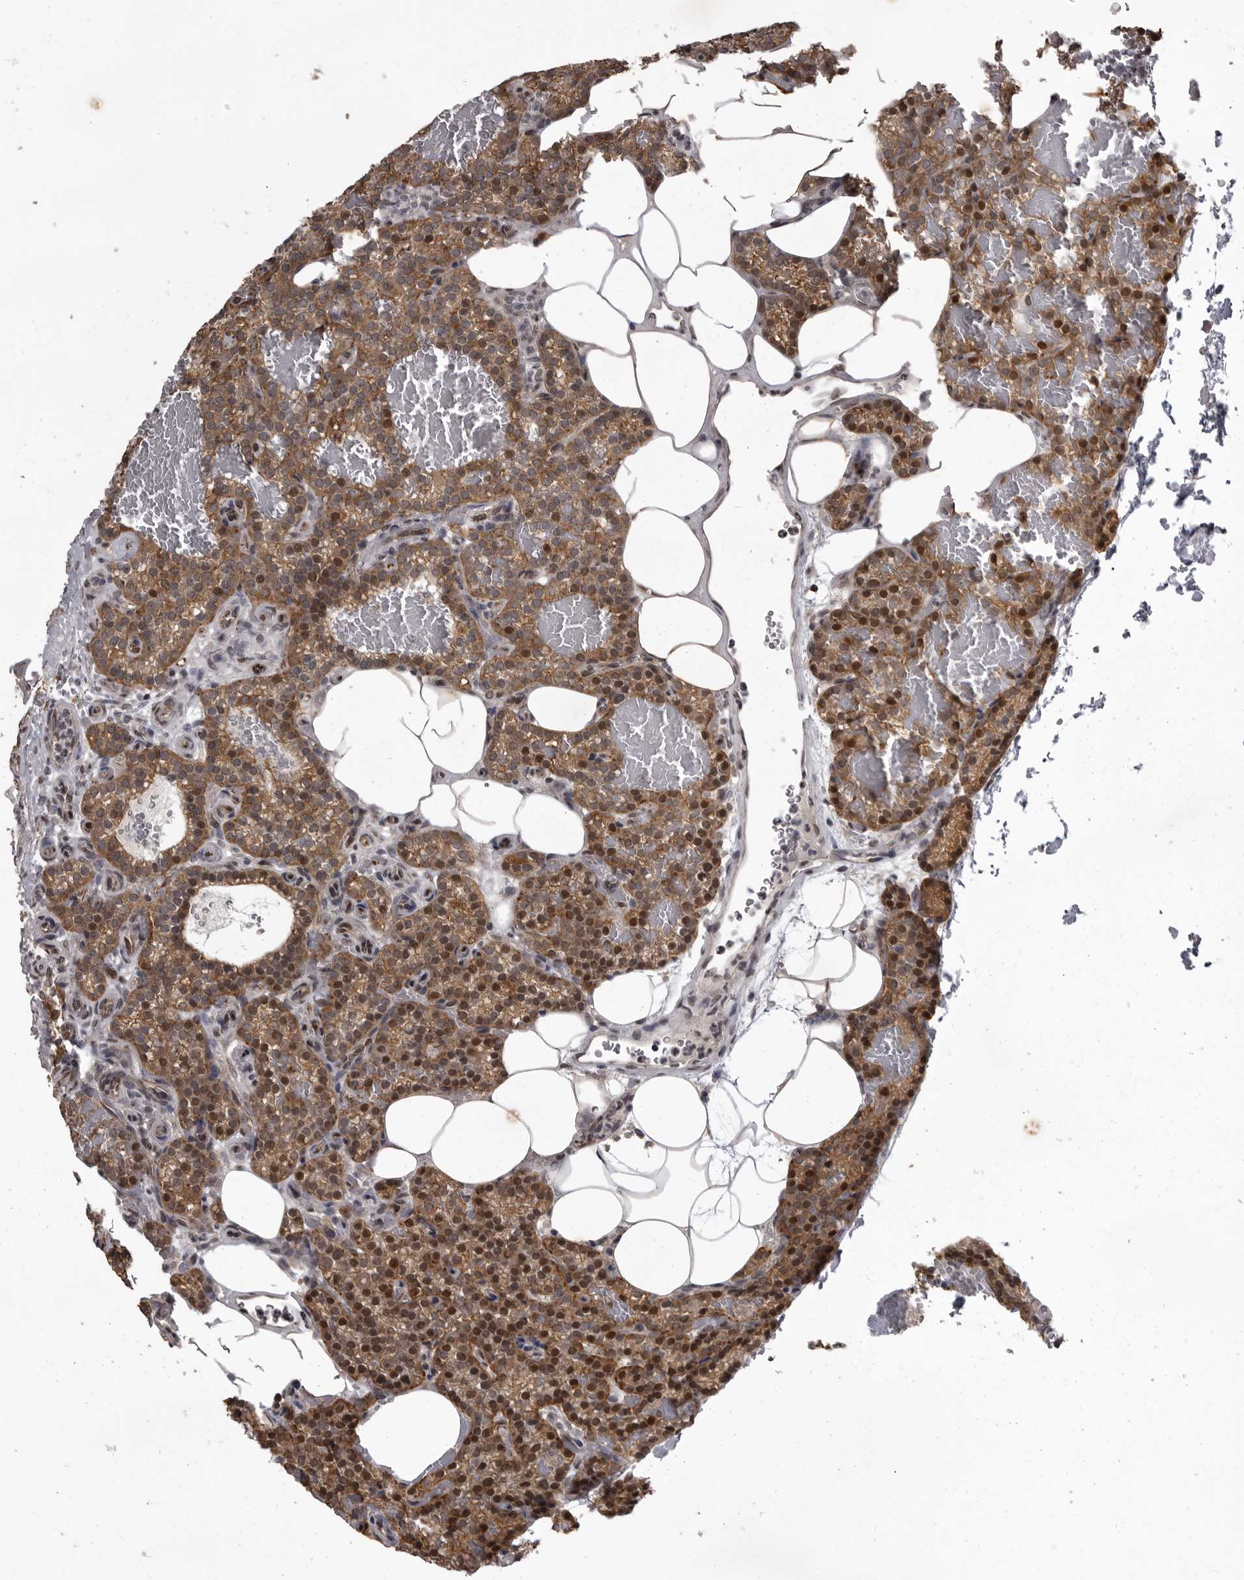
{"staining": {"intensity": "moderate", "quantity": ">75%", "location": "cytoplasmic/membranous,nuclear"}, "tissue": "parathyroid gland", "cell_type": "Glandular cells", "image_type": "normal", "snomed": [{"axis": "morphology", "description": "Normal tissue, NOS"}, {"axis": "topography", "description": "Parathyroid gland"}], "caption": "Protein analysis of benign parathyroid gland displays moderate cytoplasmic/membranous,nuclear expression in about >75% of glandular cells.", "gene": "SNX16", "patient": {"sex": "male", "age": 58}}